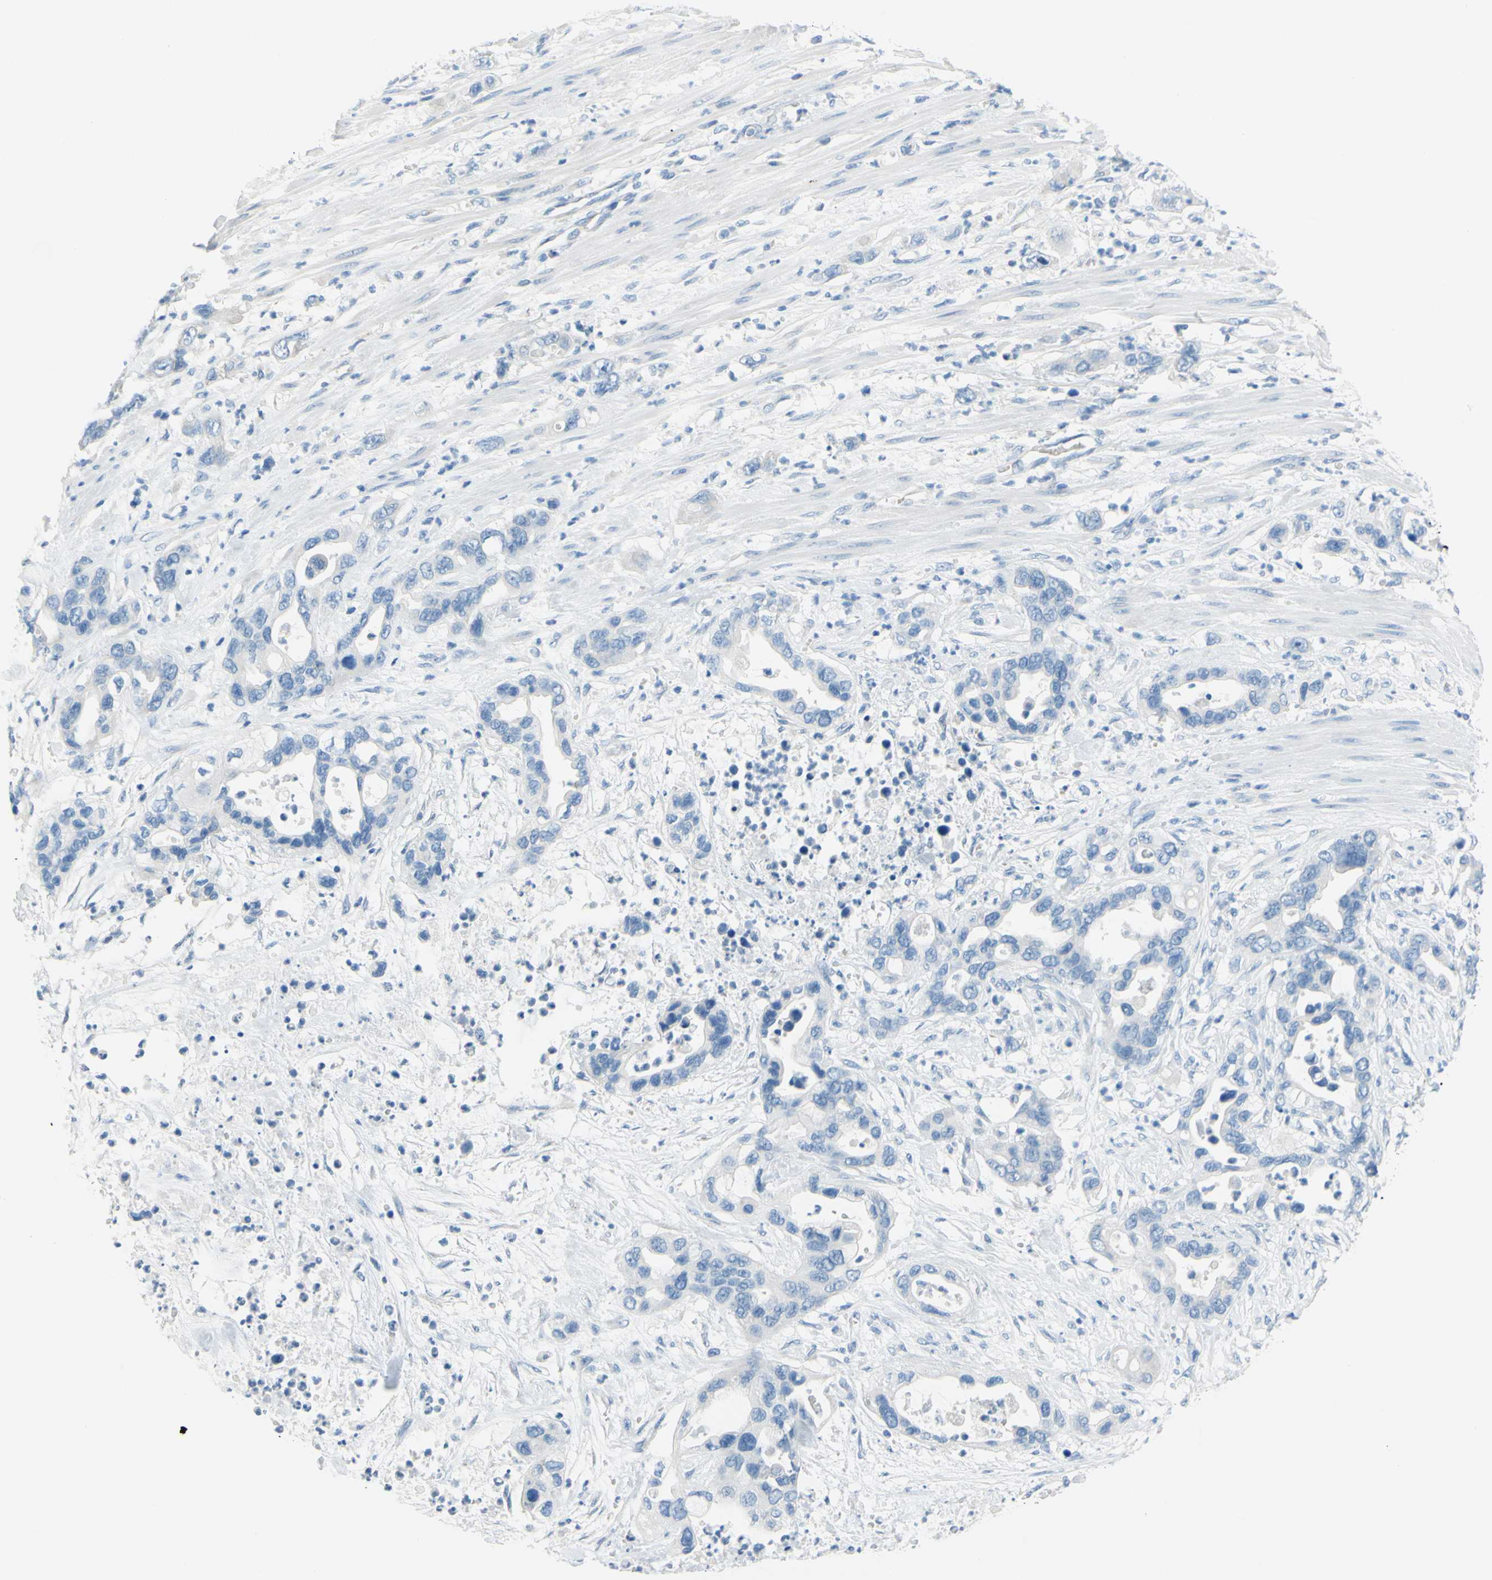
{"staining": {"intensity": "negative", "quantity": "none", "location": "none"}, "tissue": "pancreatic cancer", "cell_type": "Tumor cells", "image_type": "cancer", "snomed": [{"axis": "morphology", "description": "Adenocarcinoma, NOS"}, {"axis": "topography", "description": "Pancreas"}], "caption": "Tumor cells show no significant positivity in pancreatic adenocarcinoma. Nuclei are stained in blue.", "gene": "DCT", "patient": {"sex": "female", "age": 71}}